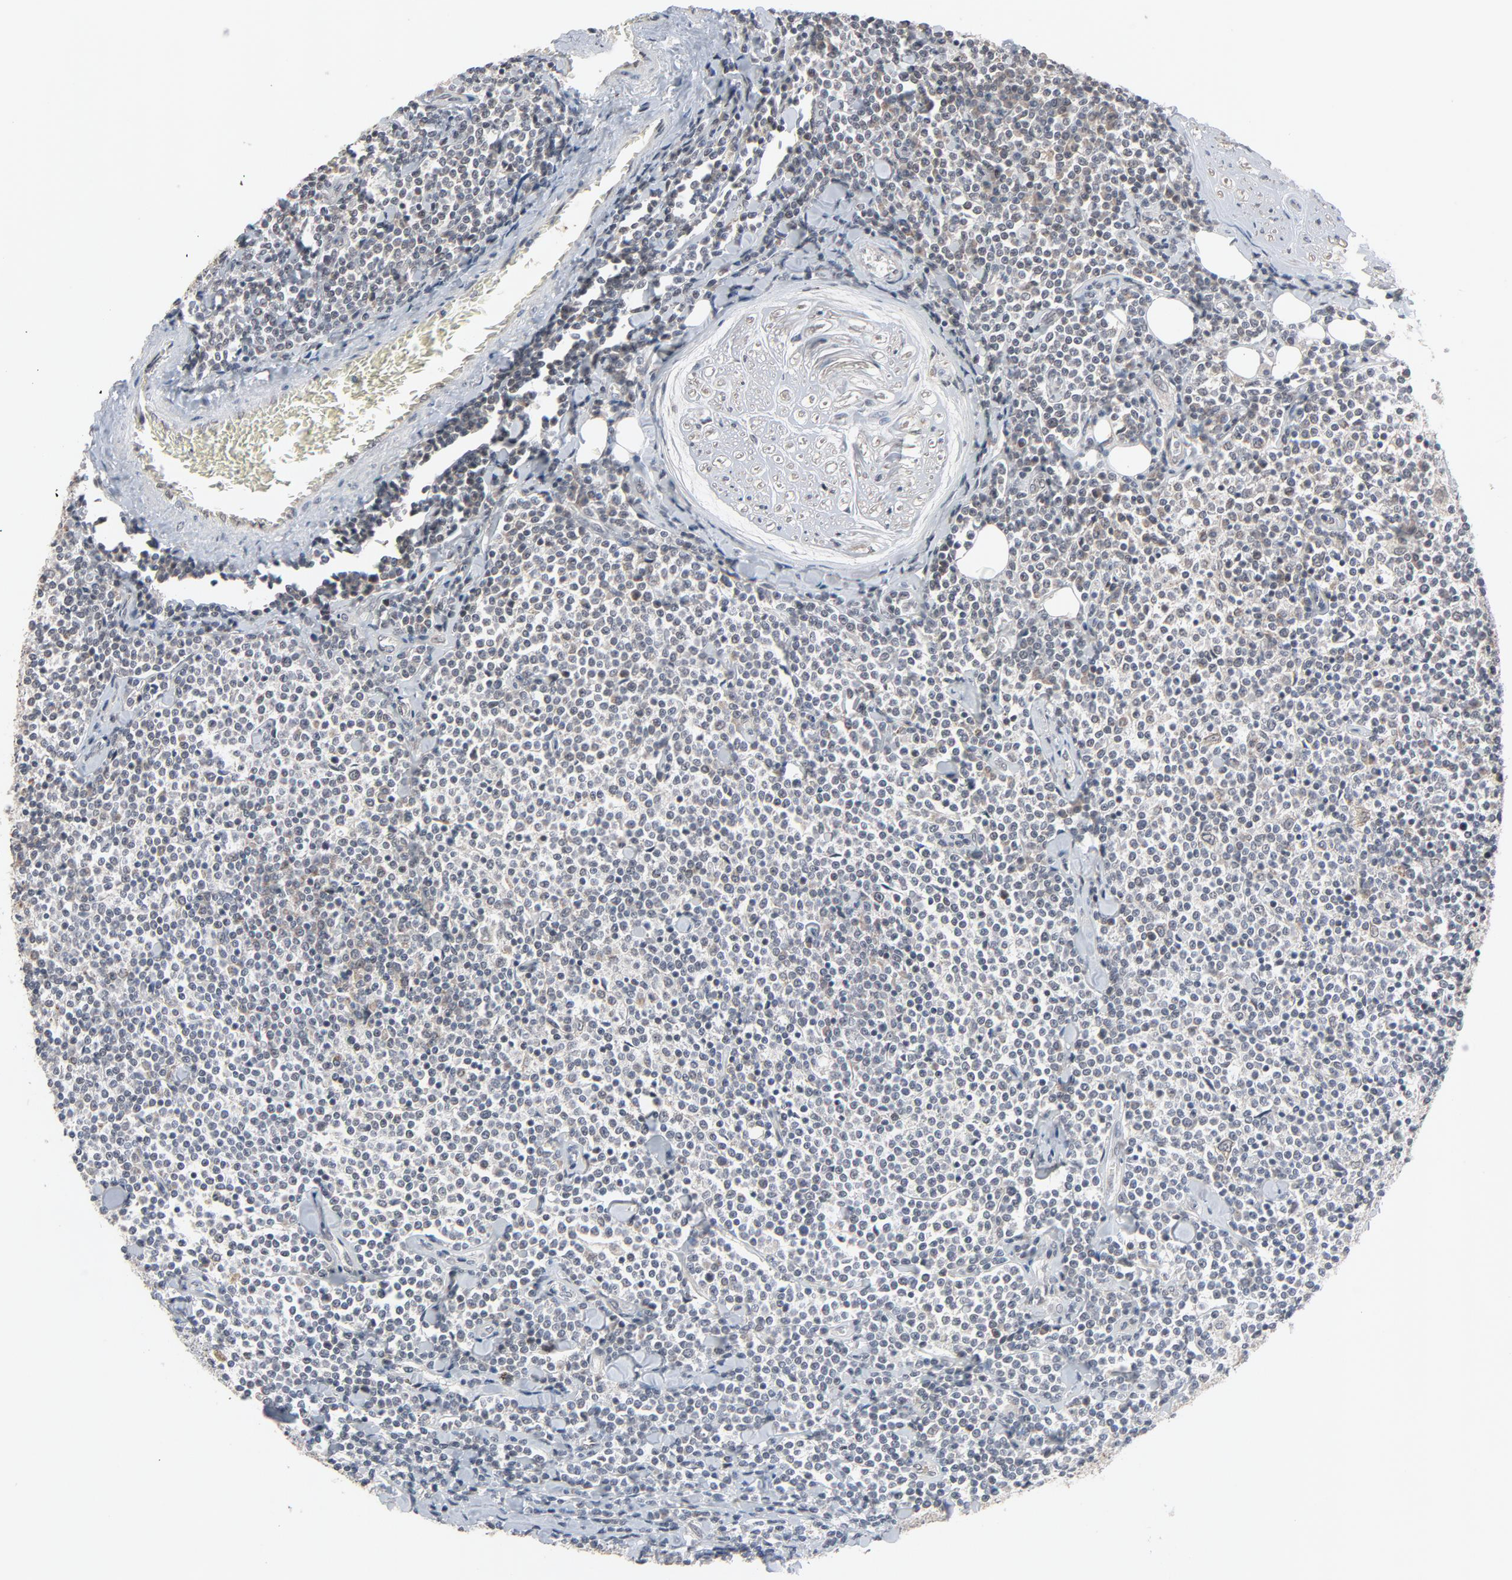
{"staining": {"intensity": "negative", "quantity": "none", "location": "none"}, "tissue": "lymphoma", "cell_type": "Tumor cells", "image_type": "cancer", "snomed": [{"axis": "morphology", "description": "Malignant lymphoma, non-Hodgkin's type, Low grade"}, {"axis": "topography", "description": "Soft tissue"}], "caption": "Protein analysis of low-grade malignant lymphoma, non-Hodgkin's type displays no significant positivity in tumor cells. The staining is performed using DAB brown chromogen with nuclei counter-stained in using hematoxylin.", "gene": "MT3", "patient": {"sex": "male", "age": 92}}